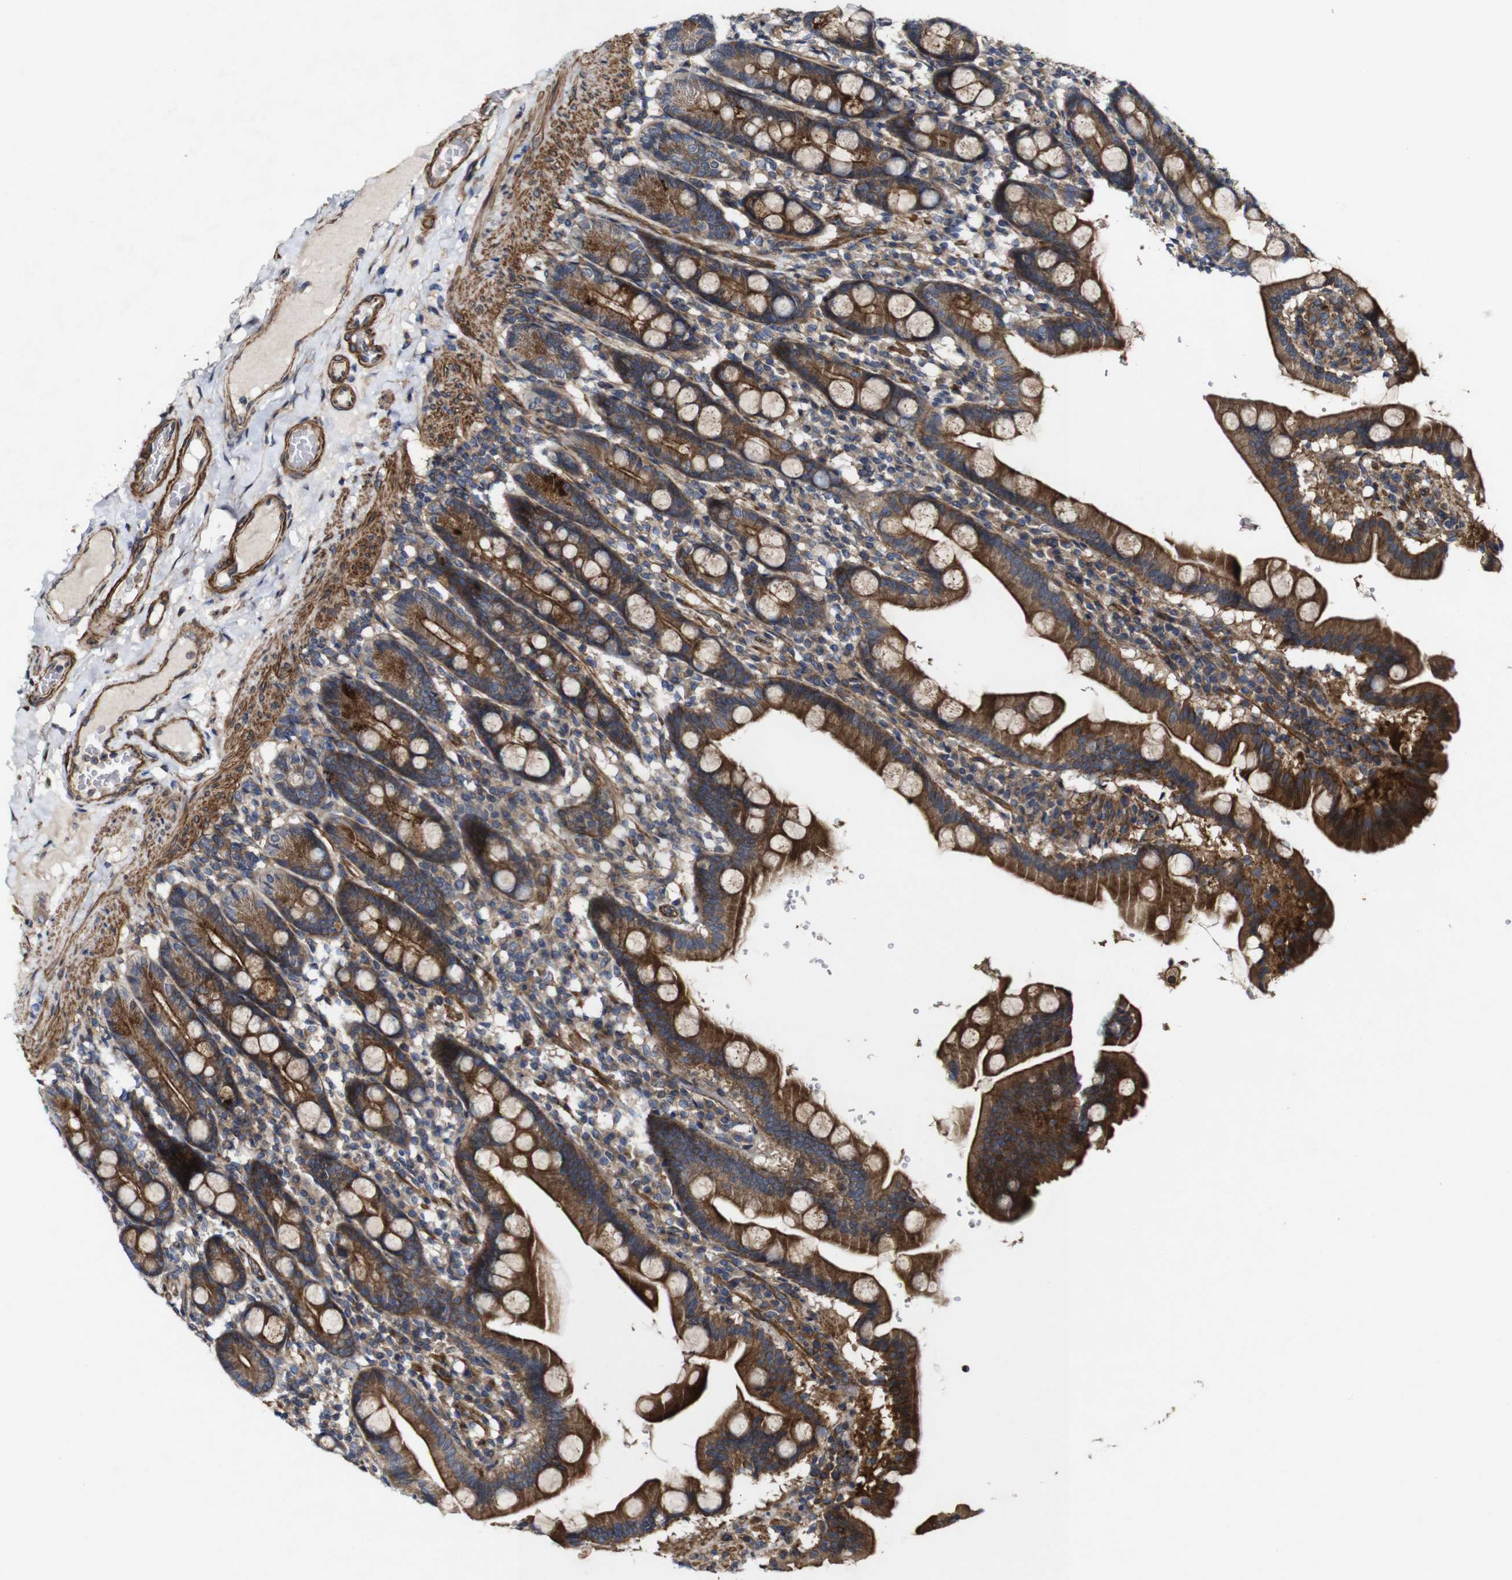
{"staining": {"intensity": "strong", "quantity": ">75%", "location": "cytoplasmic/membranous"}, "tissue": "duodenum", "cell_type": "Glandular cells", "image_type": "normal", "snomed": [{"axis": "morphology", "description": "Normal tissue, NOS"}, {"axis": "topography", "description": "Duodenum"}], "caption": "A photomicrograph of human duodenum stained for a protein reveals strong cytoplasmic/membranous brown staining in glandular cells.", "gene": "GSDME", "patient": {"sex": "male", "age": 50}}